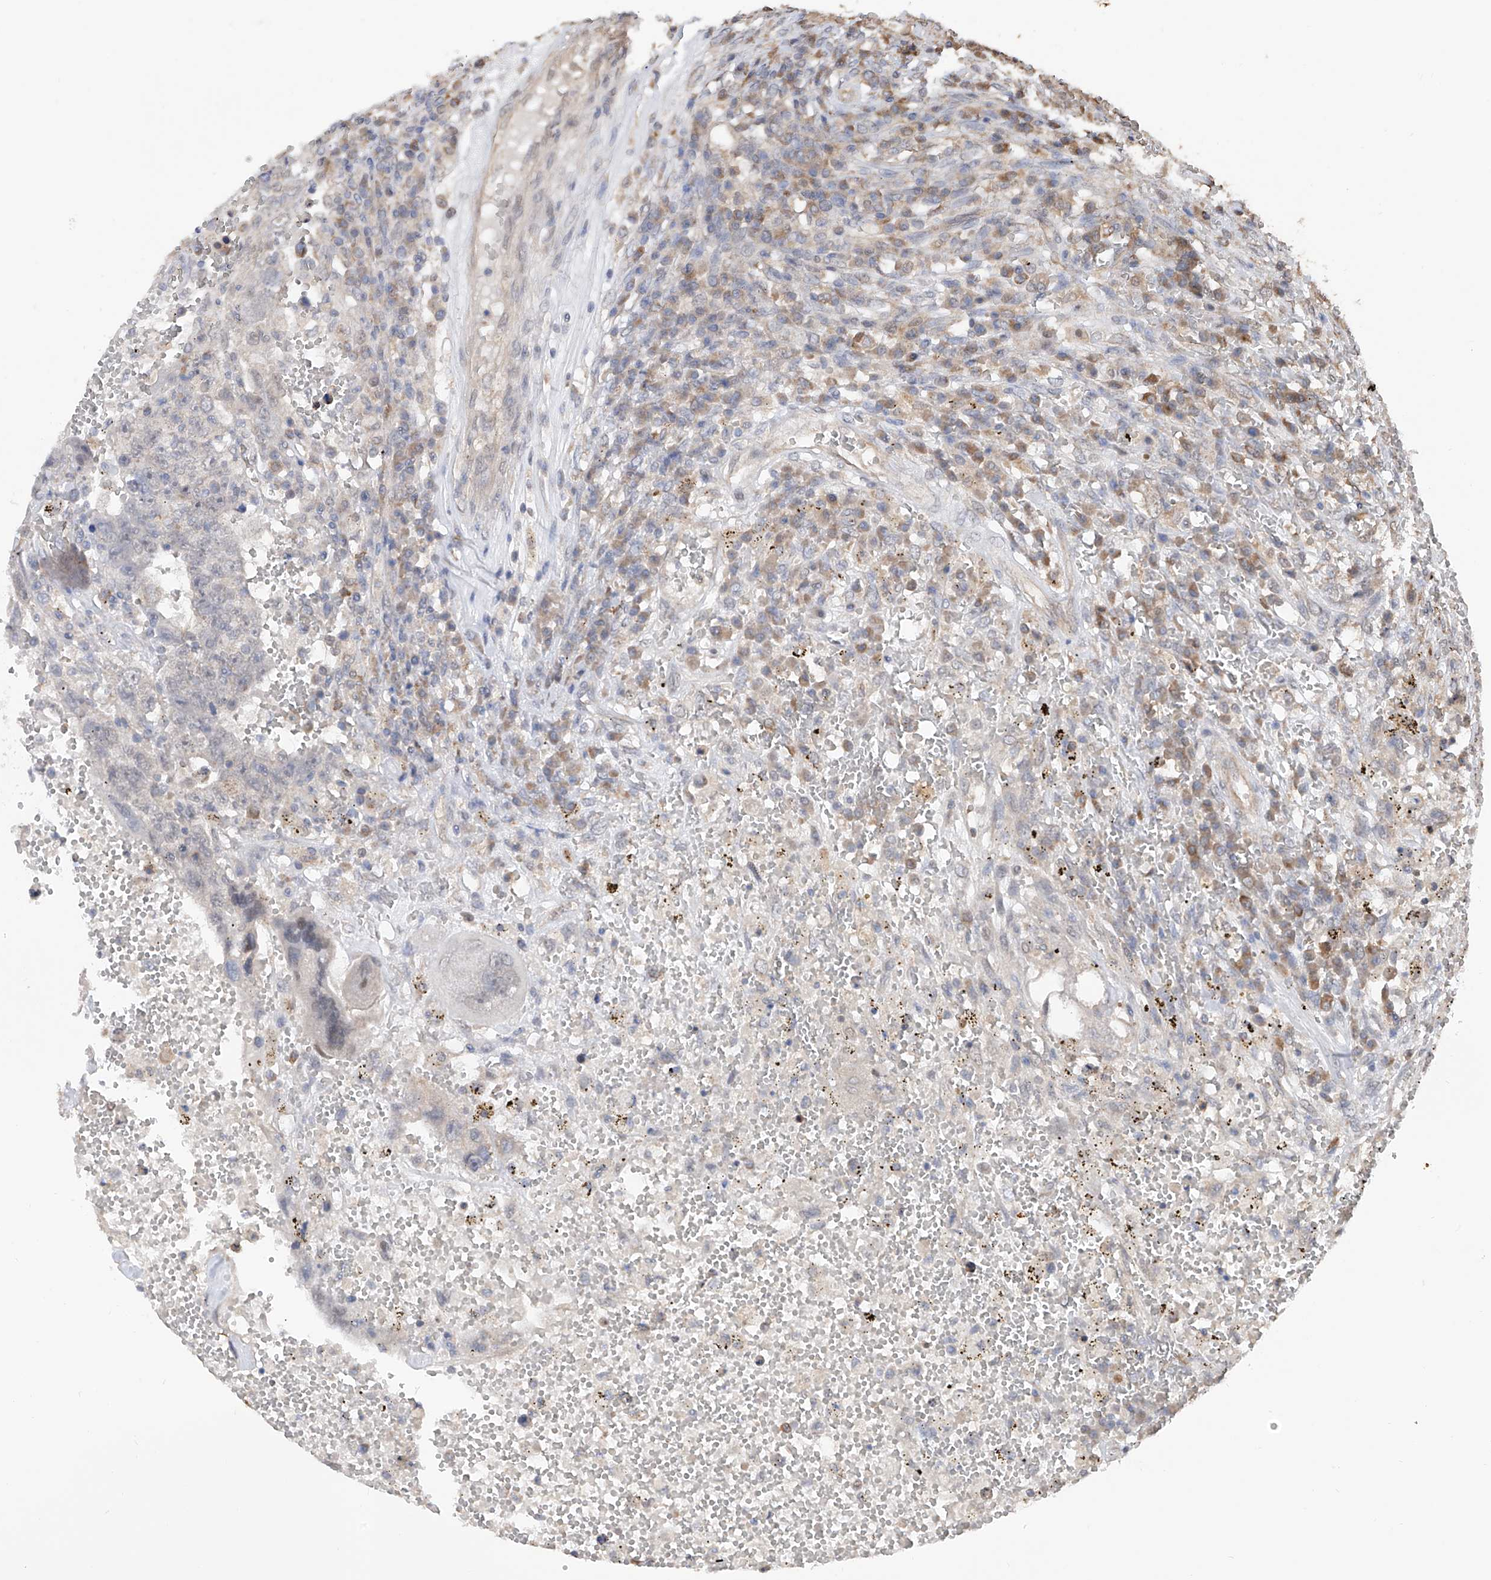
{"staining": {"intensity": "negative", "quantity": "none", "location": "none"}, "tissue": "testis cancer", "cell_type": "Tumor cells", "image_type": "cancer", "snomed": [{"axis": "morphology", "description": "Carcinoma, Embryonal, NOS"}, {"axis": "topography", "description": "Testis"}], "caption": "DAB (3,3'-diaminobenzidine) immunohistochemical staining of human testis embryonal carcinoma exhibits no significant positivity in tumor cells.", "gene": "FAM135A", "patient": {"sex": "male", "age": 26}}